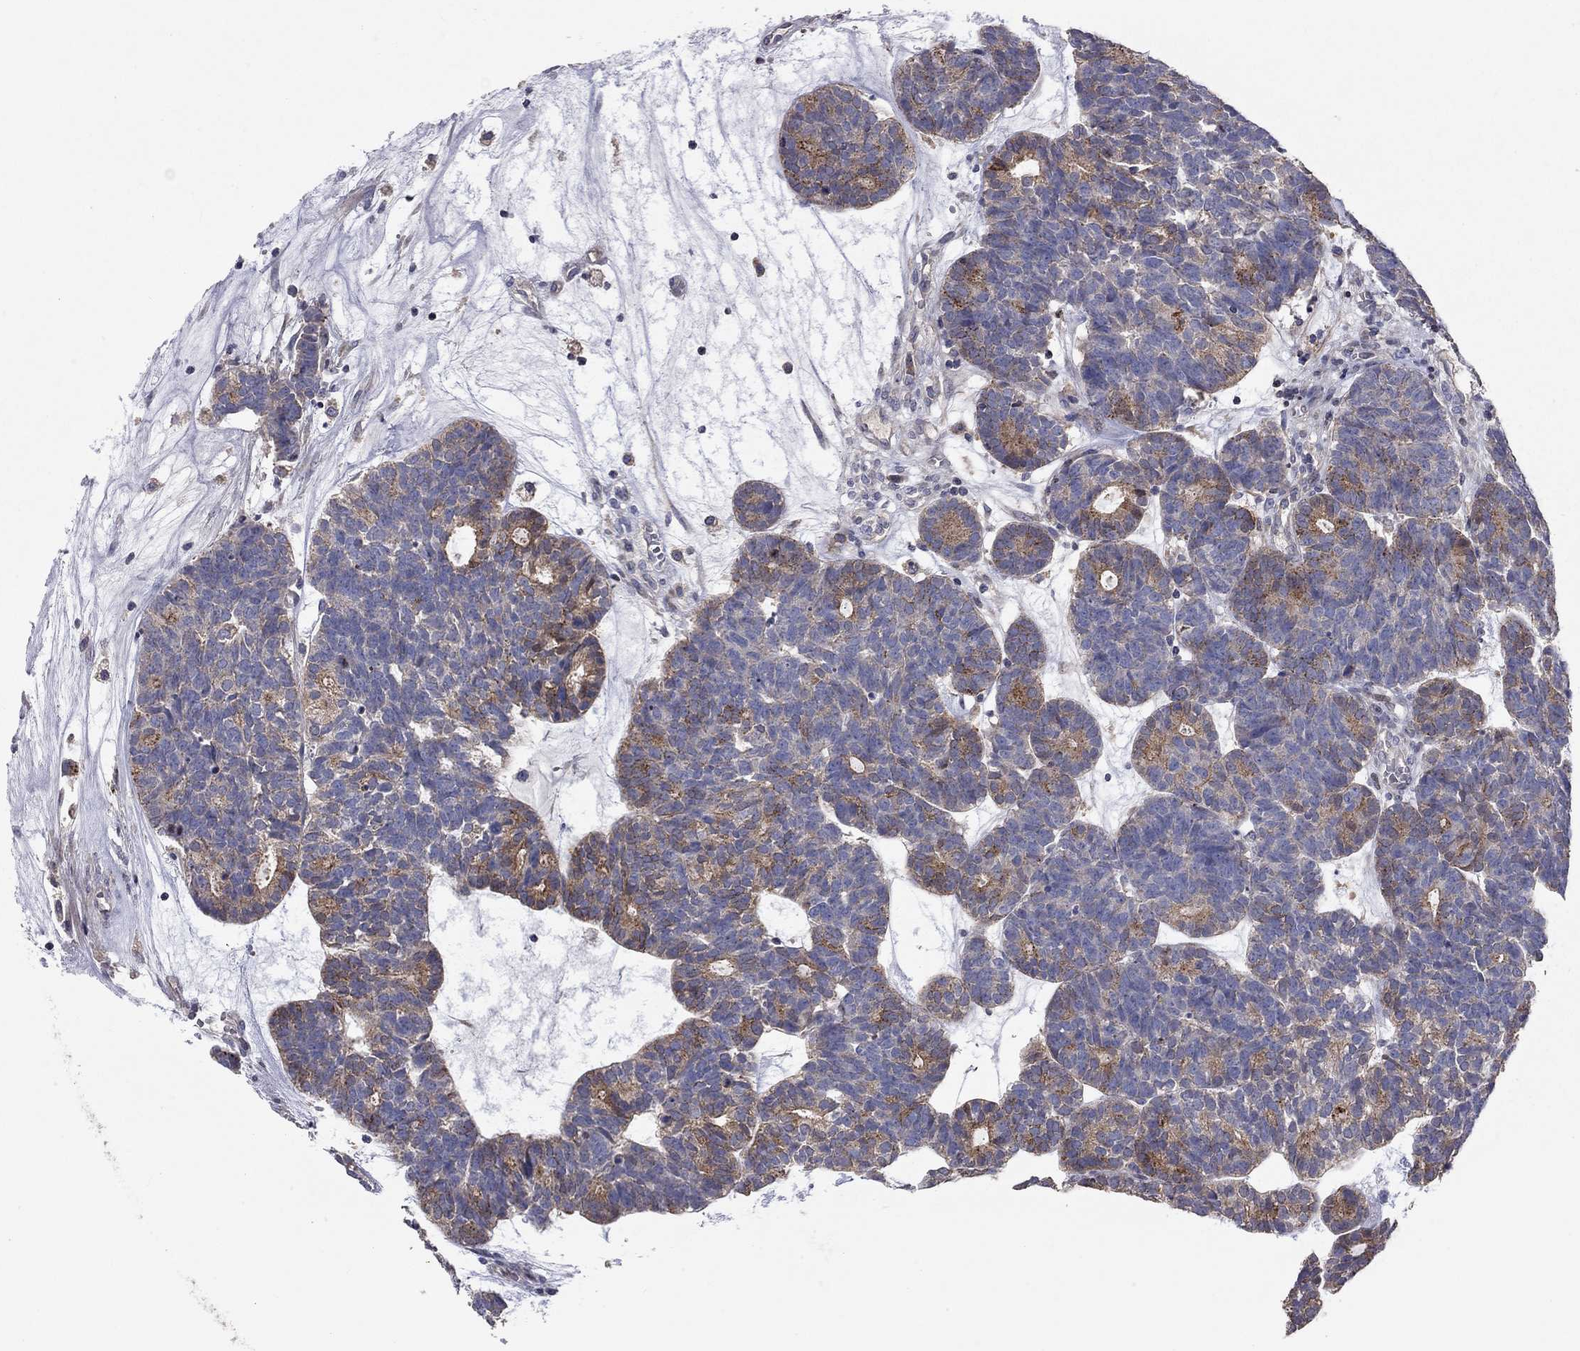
{"staining": {"intensity": "moderate", "quantity": "25%-75%", "location": "cytoplasmic/membranous"}, "tissue": "head and neck cancer", "cell_type": "Tumor cells", "image_type": "cancer", "snomed": [{"axis": "morphology", "description": "Adenocarcinoma, NOS"}, {"axis": "topography", "description": "Head-Neck"}], "caption": "Moderate cytoplasmic/membranous positivity for a protein is identified in approximately 25%-75% of tumor cells of head and neck adenocarcinoma using immunohistochemistry.", "gene": "ERN2", "patient": {"sex": "female", "age": 81}}